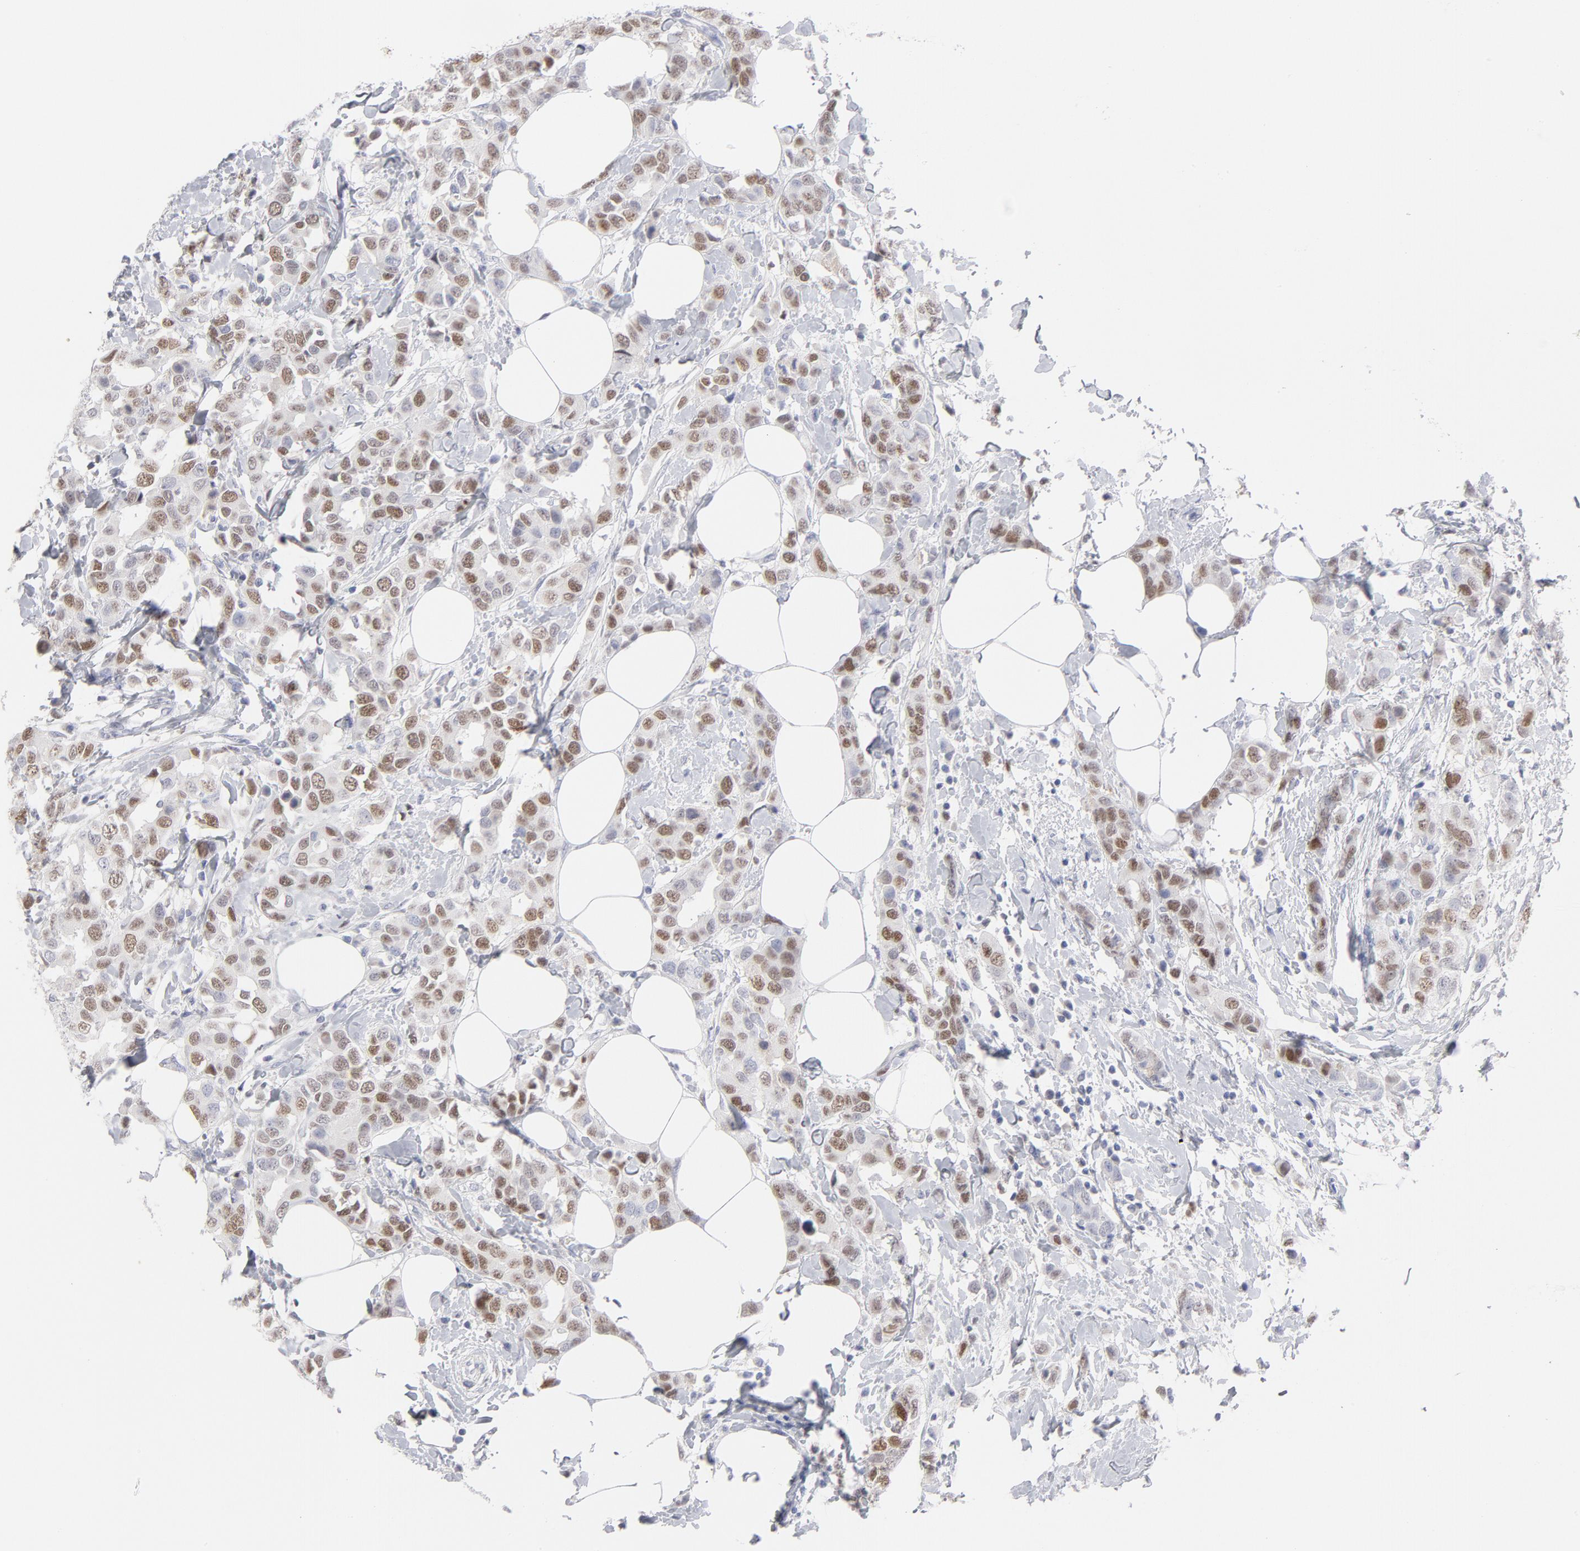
{"staining": {"intensity": "moderate", "quantity": ">75%", "location": "nuclear"}, "tissue": "breast cancer", "cell_type": "Tumor cells", "image_type": "cancer", "snomed": [{"axis": "morphology", "description": "Normal tissue, NOS"}, {"axis": "morphology", "description": "Duct carcinoma"}, {"axis": "topography", "description": "Breast"}], "caption": "Breast cancer (invasive ductal carcinoma) stained for a protein demonstrates moderate nuclear positivity in tumor cells.", "gene": "MCM7", "patient": {"sex": "female", "age": 50}}